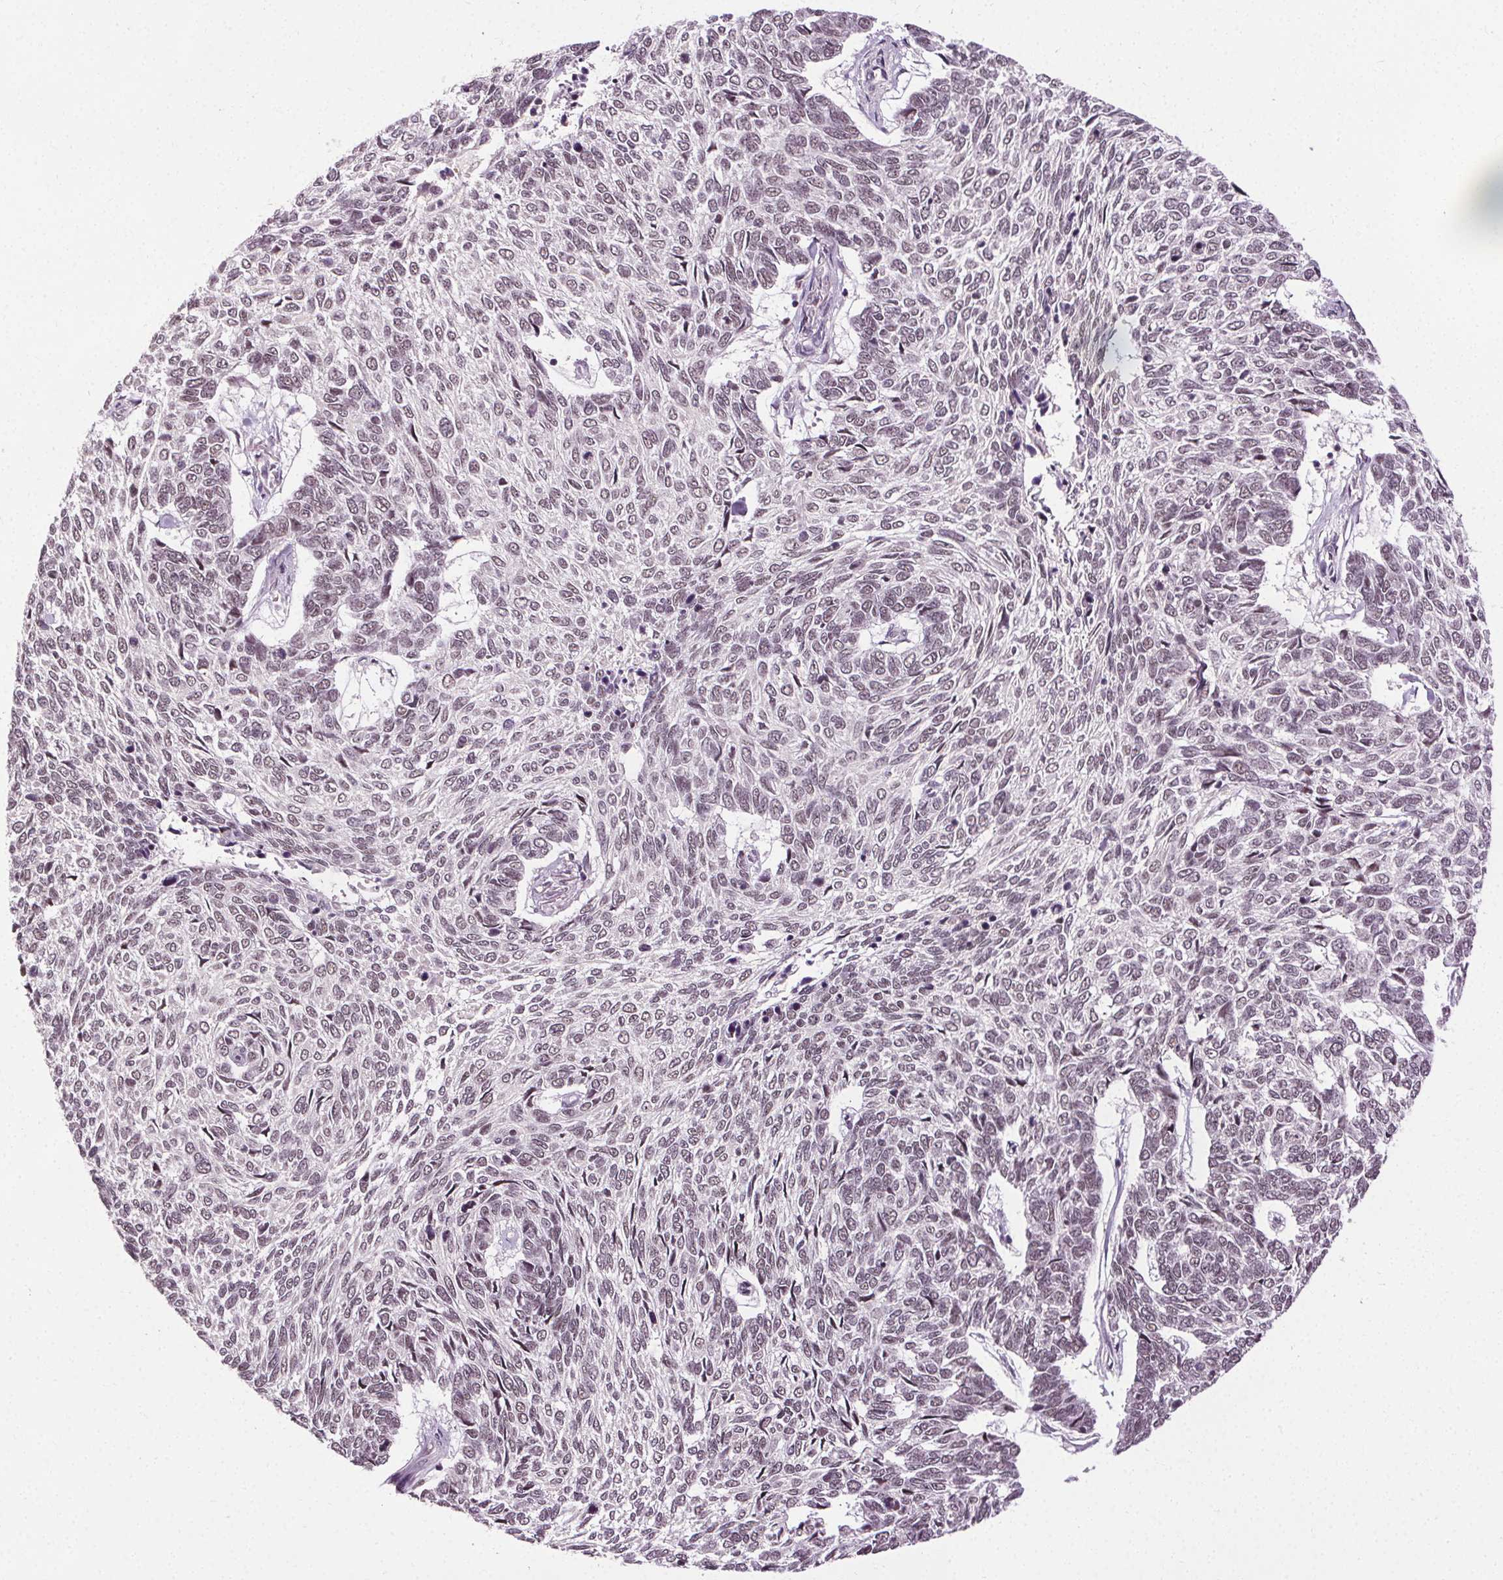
{"staining": {"intensity": "weak", "quantity": "25%-75%", "location": "nuclear"}, "tissue": "skin cancer", "cell_type": "Tumor cells", "image_type": "cancer", "snomed": [{"axis": "morphology", "description": "Basal cell carcinoma"}, {"axis": "topography", "description": "Skin"}], "caption": "Protein expression analysis of human skin cancer reveals weak nuclear expression in about 25%-75% of tumor cells. The staining was performed using DAB (3,3'-diaminobenzidine) to visualize the protein expression in brown, while the nuclei were stained in blue with hematoxylin (Magnification: 20x).", "gene": "MED6", "patient": {"sex": "female", "age": 65}}